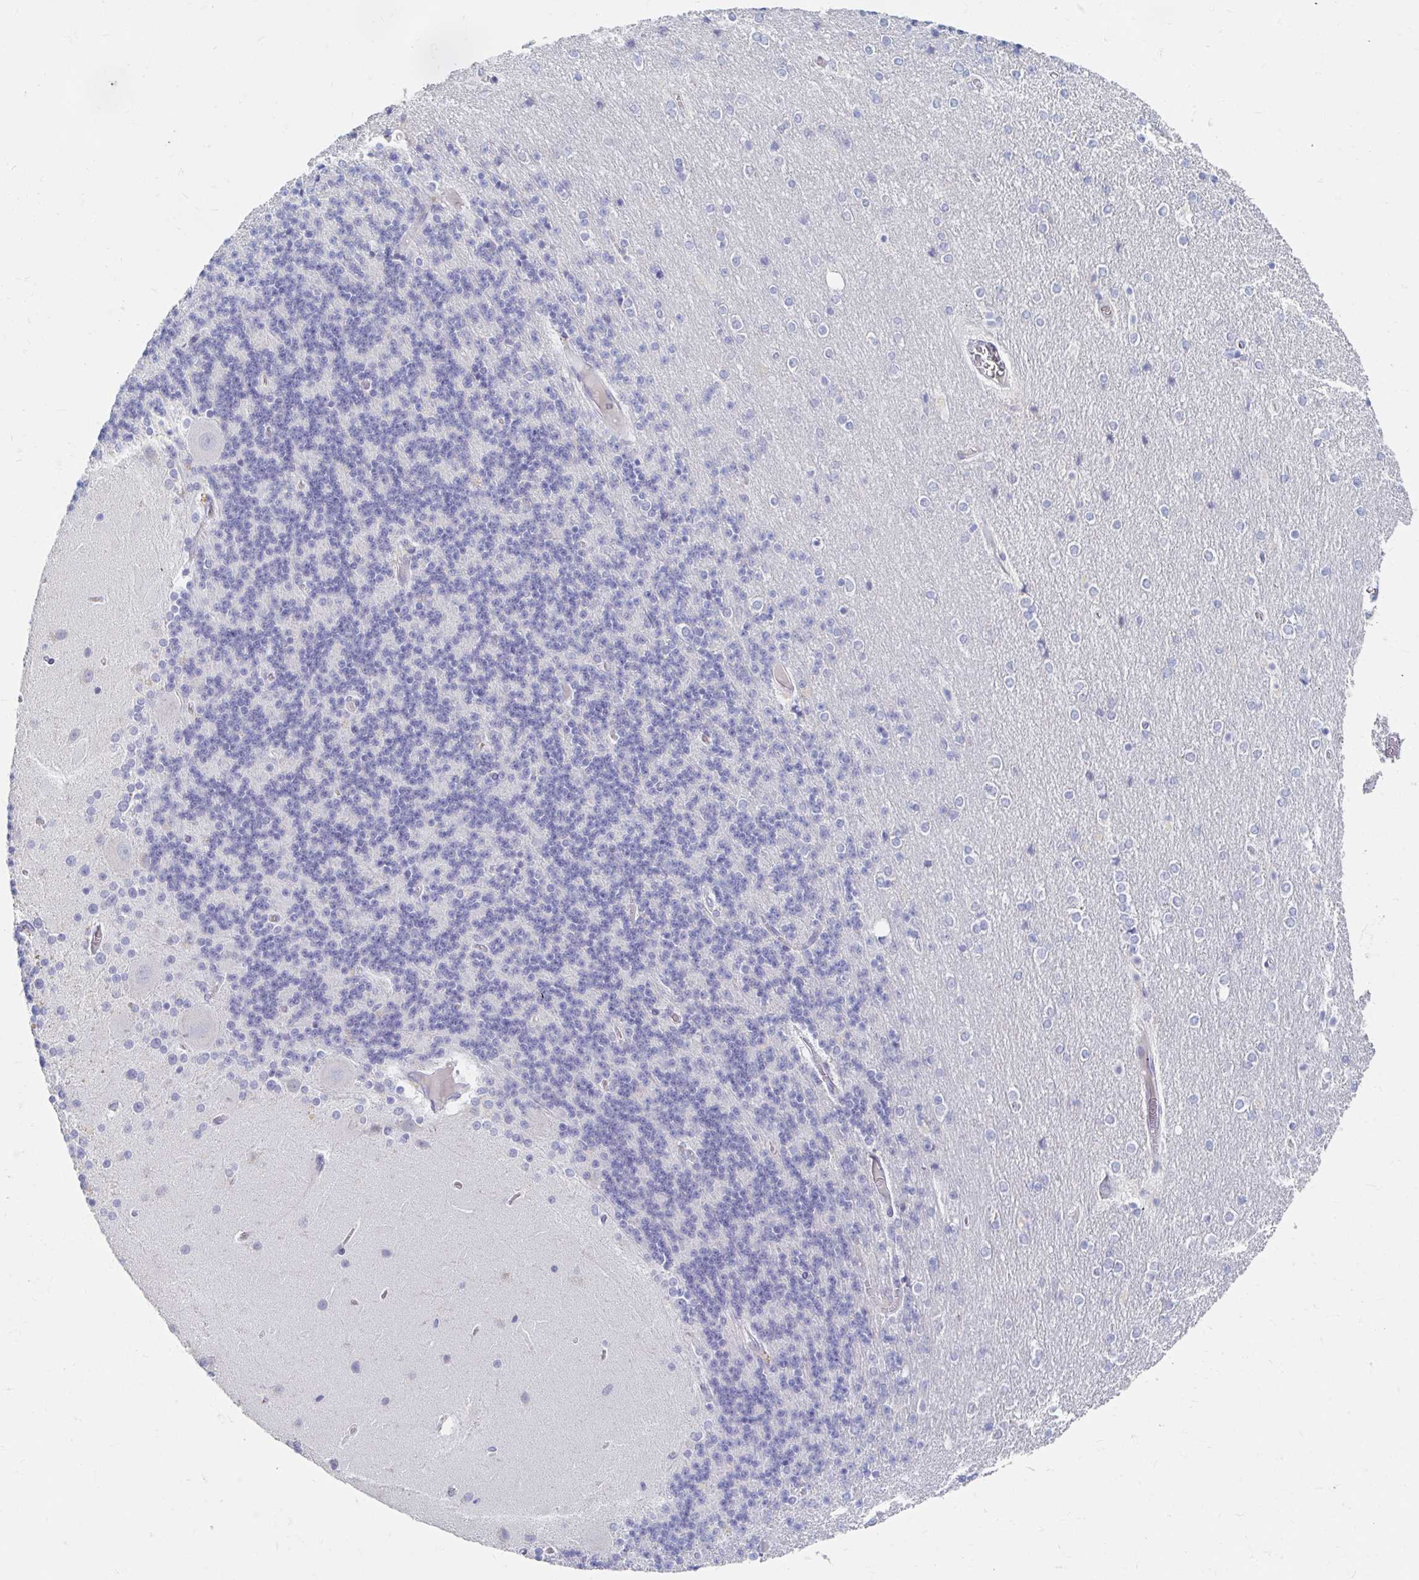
{"staining": {"intensity": "negative", "quantity": "none", "location": "none"}, "tissue": "cerebellum", "cell_type": "Cells in granular layer", "image_type": "normal", "snomed": [{"axis": "morphology", "description": "Normal tissue, NOS"}, {"axis": "topography", "description": "Cerebellum"}], "caption": "This is a image of IHC staining of benign cerebellum, which shows no positivity in cells in granular layer. Brightfield microscopy of IHC stained with DAB (brown) and hematoxylin (blue), captured at high magnification.", "gene": "MYLK2", "patient": {"sex": "female", "age": 54}}